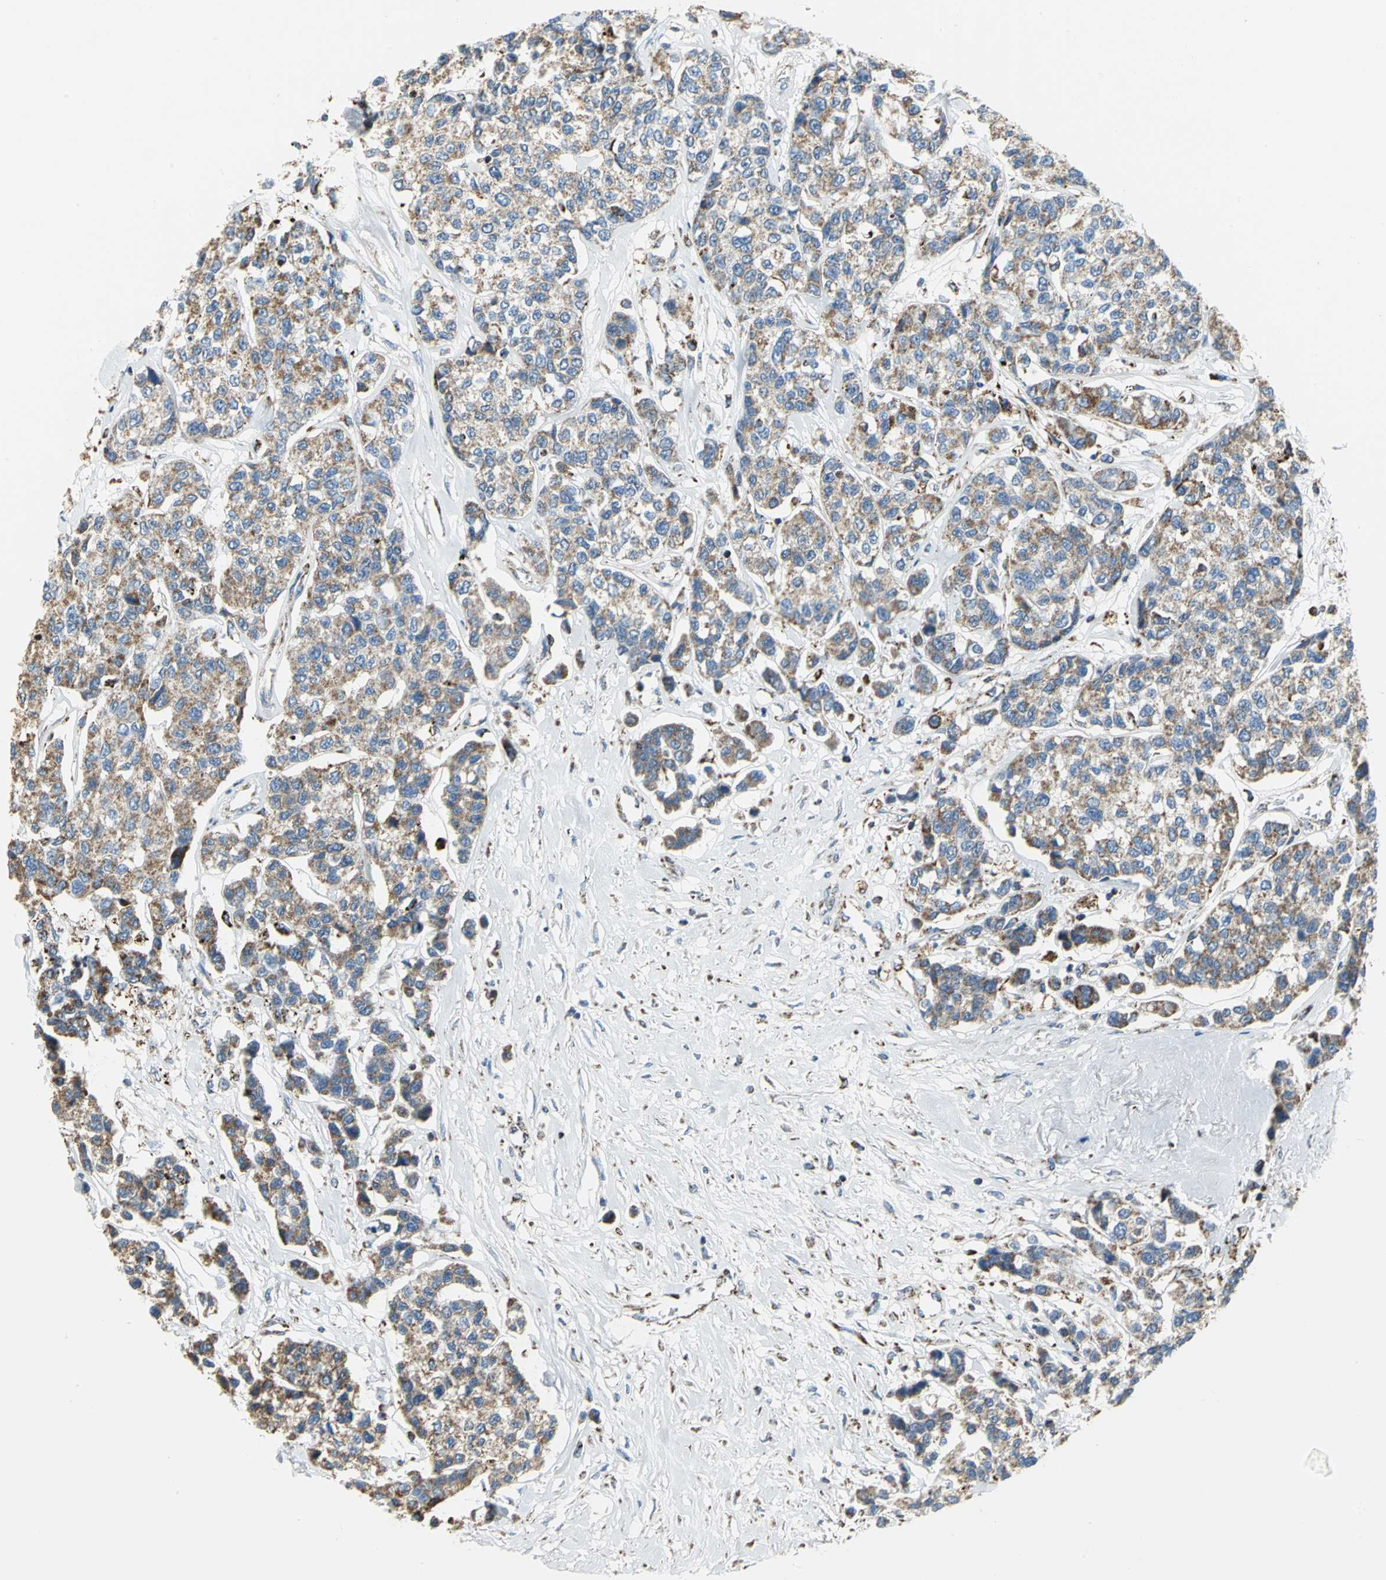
{"staining": {"intensity": "moderate", "quantity": ">75%", "location": "cytoplasmic/membranous"}, "tissue": "breast cancer", "cell_type": "Tumor cells", "image_type": "cancer", "snomed": [{"axis": "morphology", "description": "Duct carcinoma"}, {"axis": "topography", "description": "Breast"}], "caption": "Breast infiltrating ductal carcinoma was stained to show a protein in brown. There is medium levels of moderate cytoplasmic/membranous positivity in approximately >75% of tumor cells.", "gene": "NTRK1", "patient": {"sex": "female", "age": 51}}